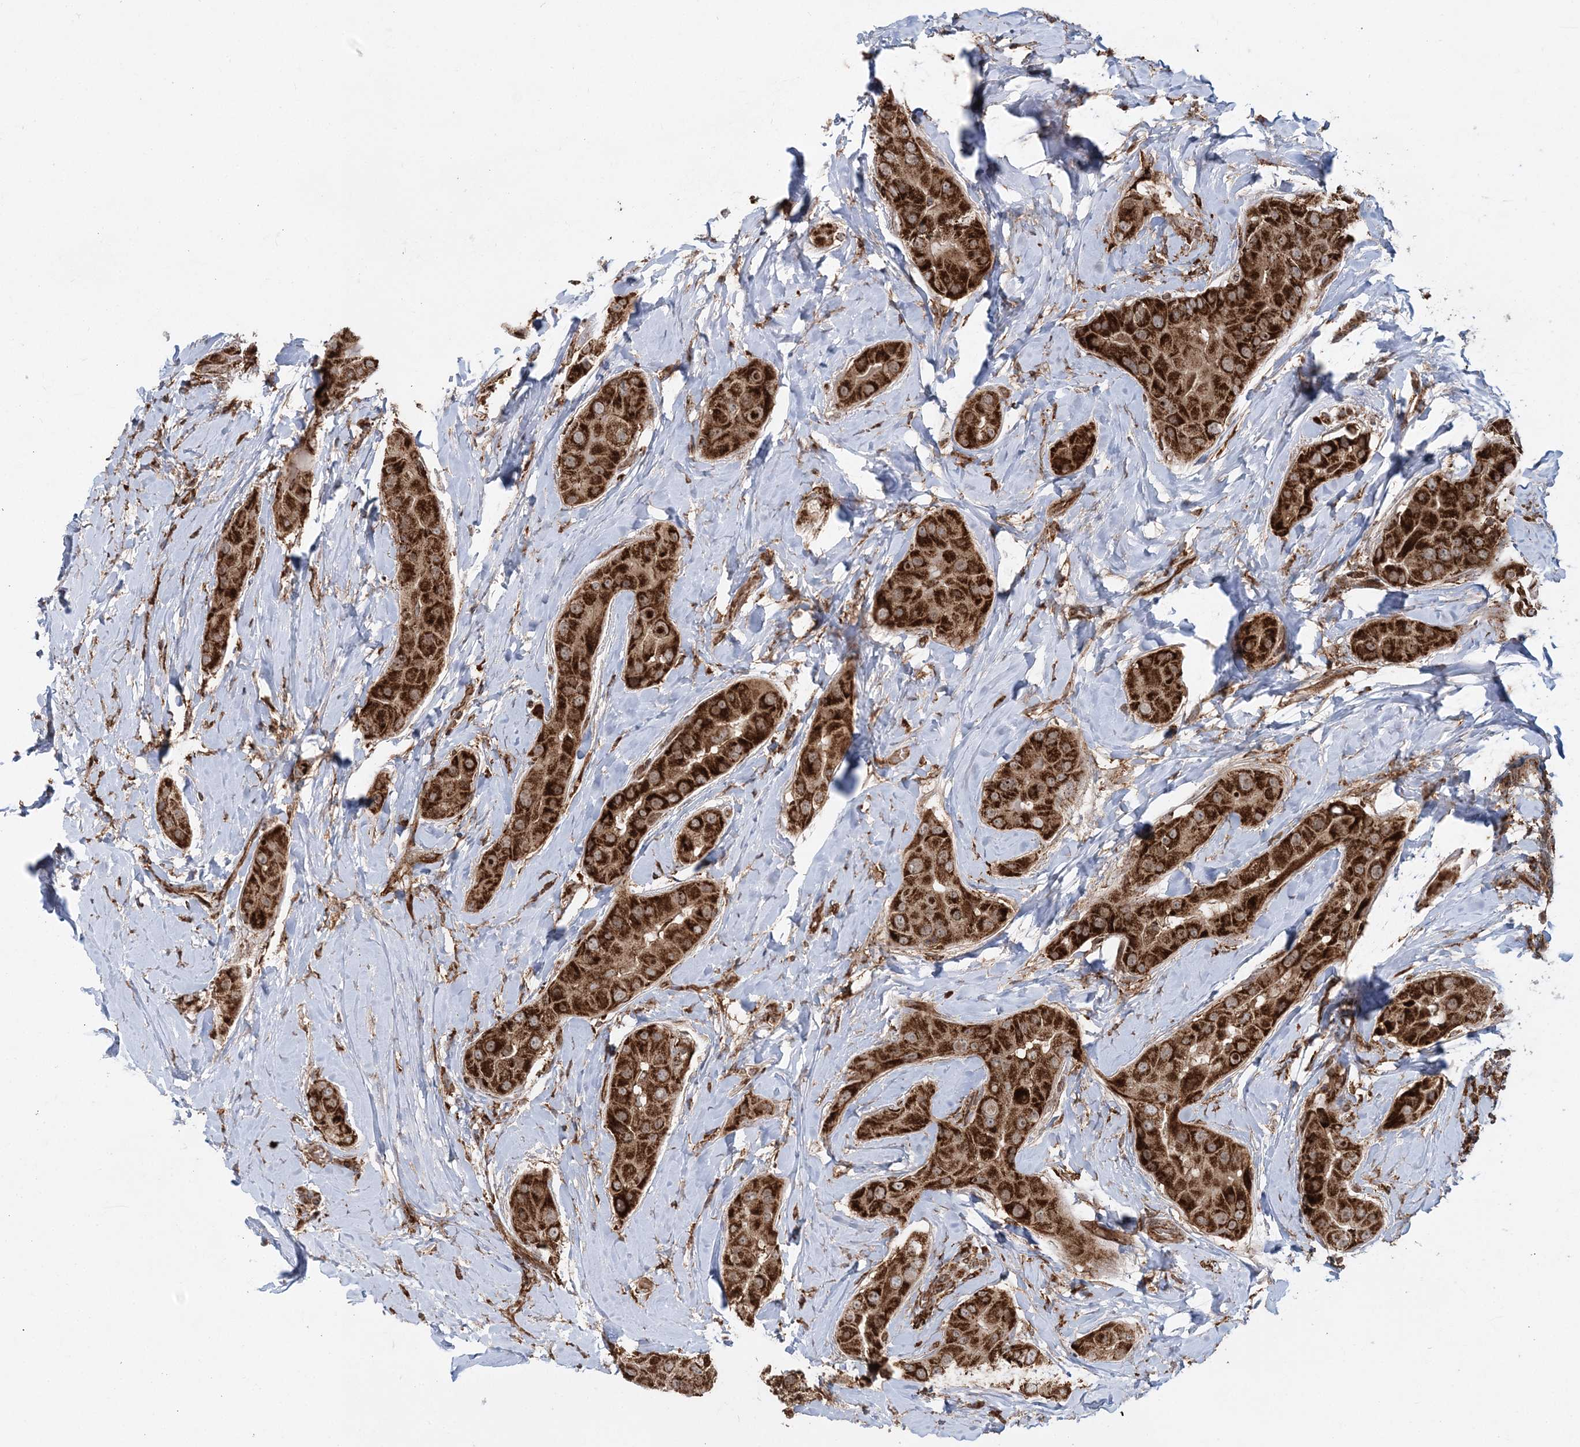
{"staining": {"intensity": "strong", "quantity": ">75%", "location": "cytoplasmic/membranous"}, "tissue": "thyroid cancer", "cell_type": "Tumor cells", "image_type": "cancer", "snomed": [{"axis": "morphology", "description": "Papillary adenocarcinoma, NOS"}, {"axis": "topography", "description": "Thyroid gland"}], "caption": "This photomicrograph demonstrates immunohistochemistry staining of human thyroid cancer, with high strong cytoplasmic/membranous staining in about >75% of tumor cells.", "gene": "LRPPRC", "patient": {"sex": "male", "age": 33}}